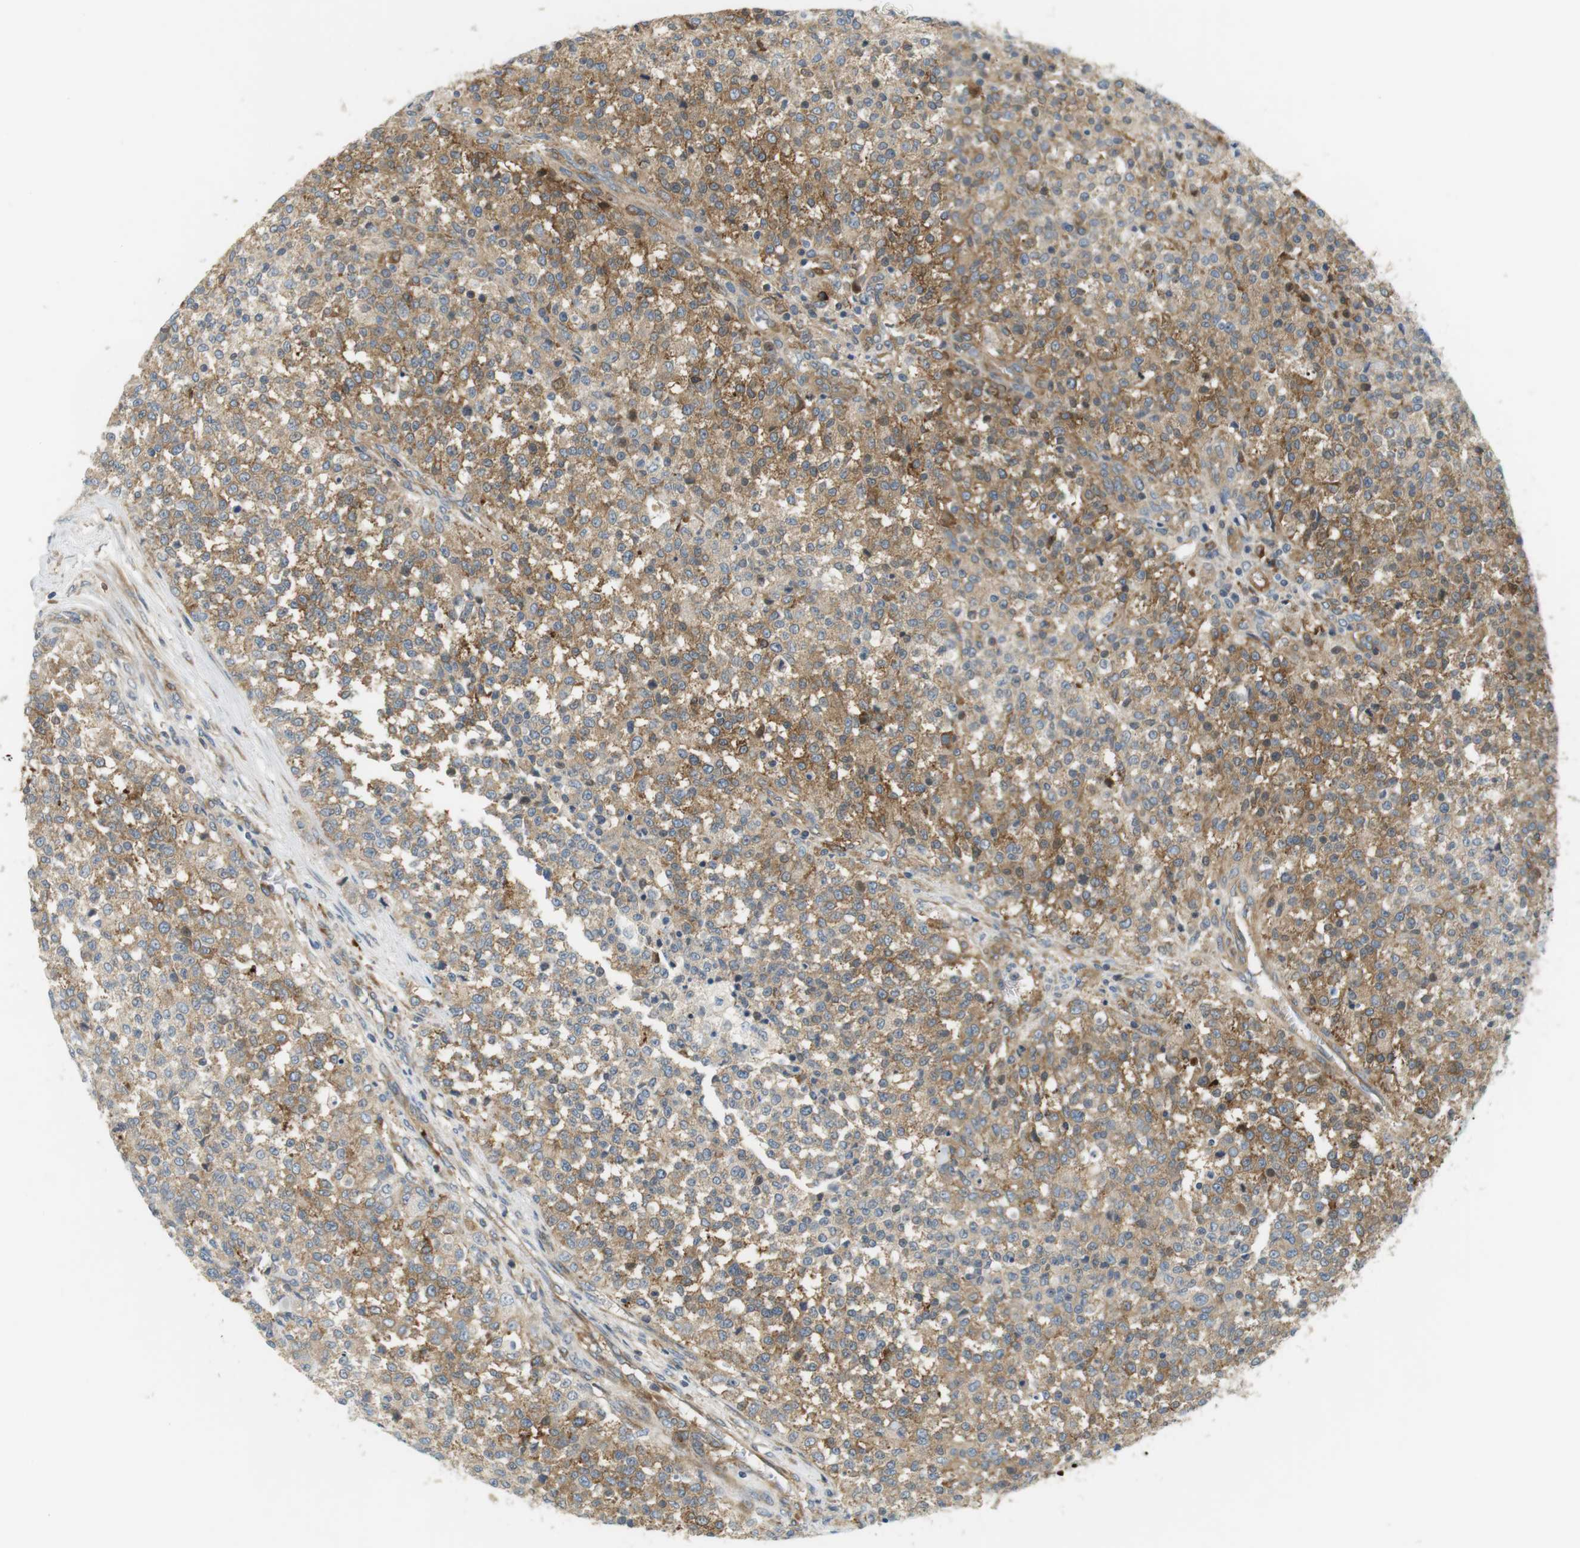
{"staining": {"intensity": "moderate", "quantity": ">75%", "location": "cytoplasmic/membranous"}, "tissue": "testis cancer", "cell_type": "Tumor cells", "image_type": "cancer", "snomed": [{"axis": "morphology", "description": "Seminoma, NOS"}, {"axis": "topography", "description": "Testis"}], "caption": "The image demonstrates a brown stain indicating the presence of a protein in the cytoplasmic/membranous of tumor cells in testis cancer.", "gene": "TMEM200A", "patient": {"sex": "male", "age": 59}}